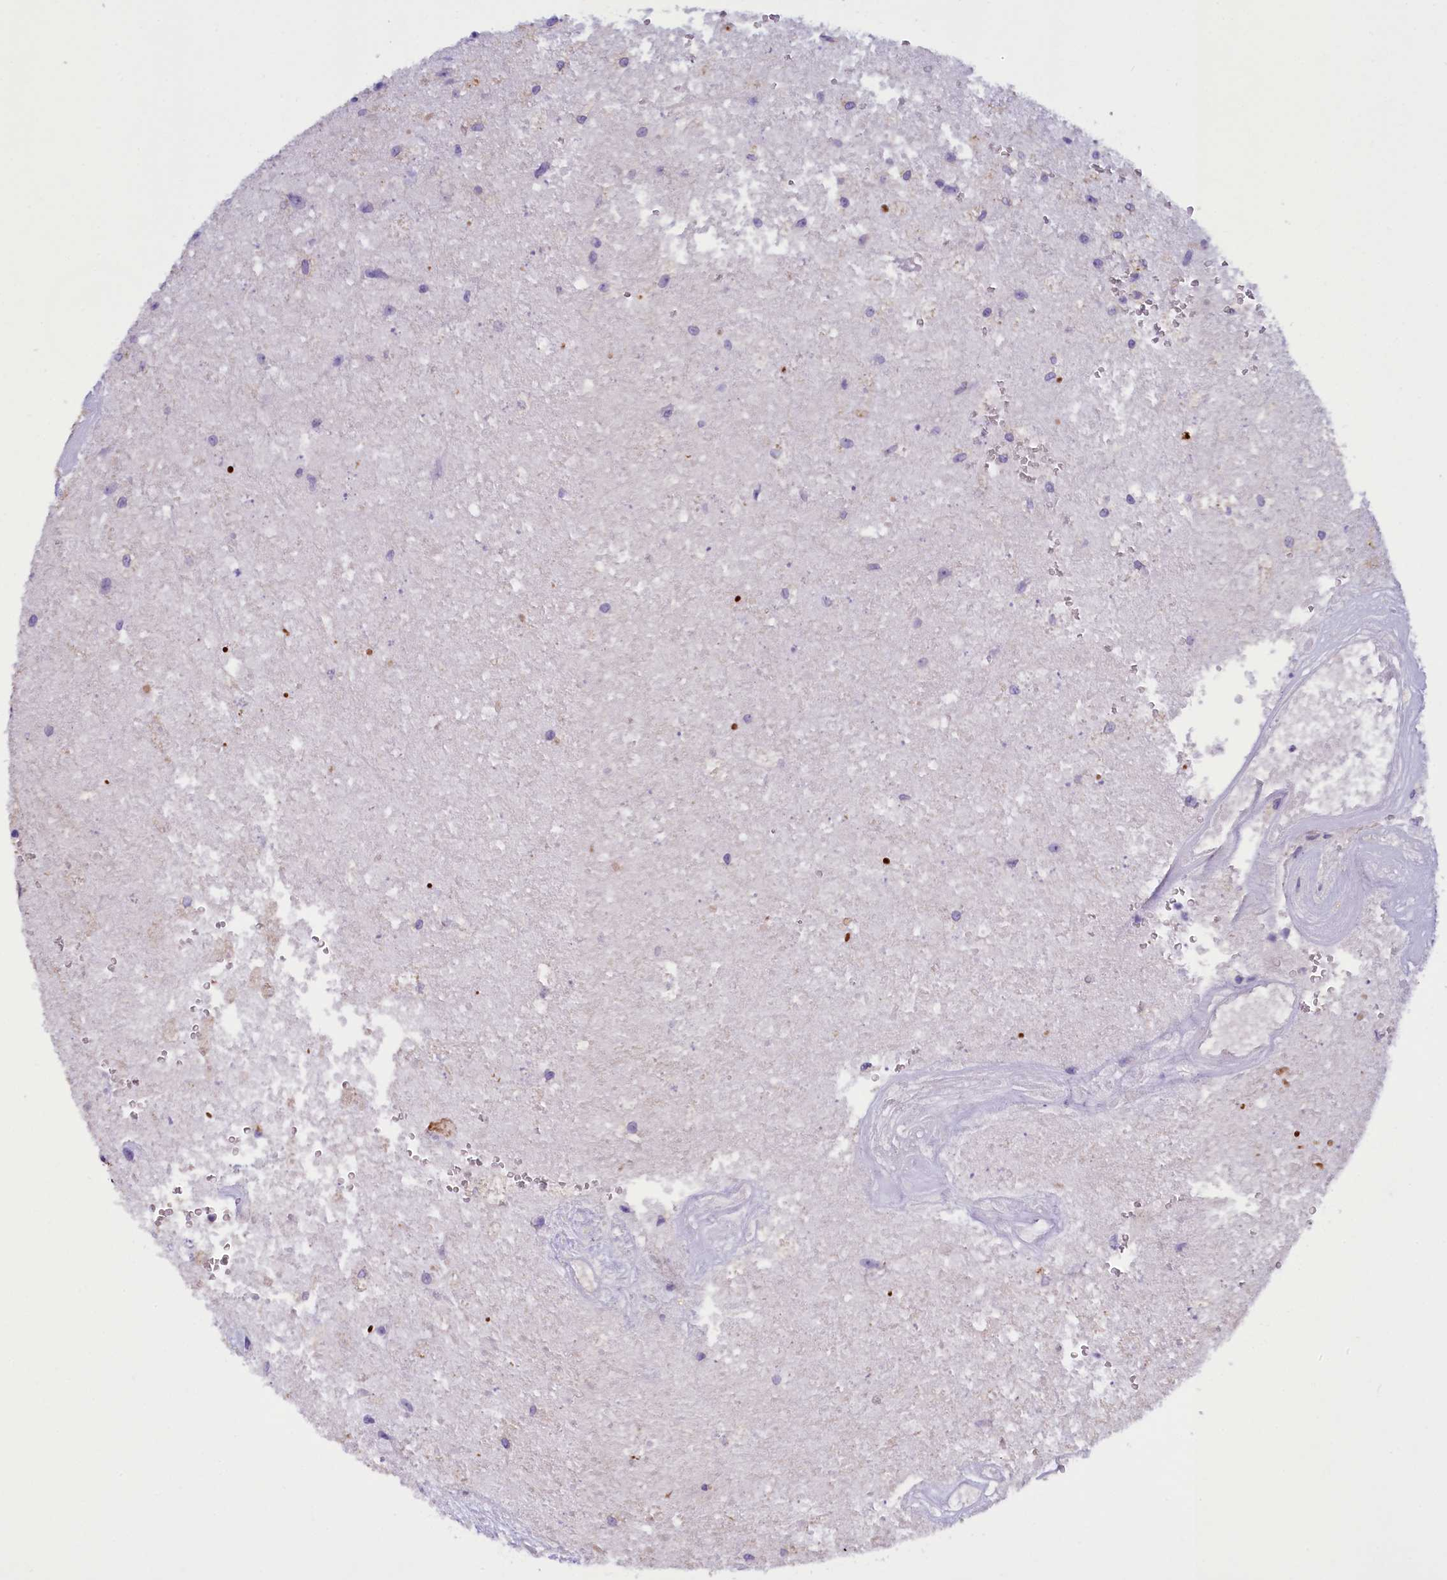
{"staining": {"intensity": "negative", "quantity": "none", "location": "none"}, "tissue": "glioma", "cell_type": "Tumor cells", "image_type": "cancer", "snomed": [{"axis": "morphology", "description": "Glioma, malignant, High grade"}, {"axis": "topography", "description": "Brain"}], "caption": "Tumor cells show no significant protein staining in malignant glioma (high-grade). The staining was performed using DAB to visualize the protein expression in brown, while the nuclei were stained in blue with hematoxylin (Magnification: 20x).", "gene": "RTTN", "patient": {"sex": "male", "age": 56}}